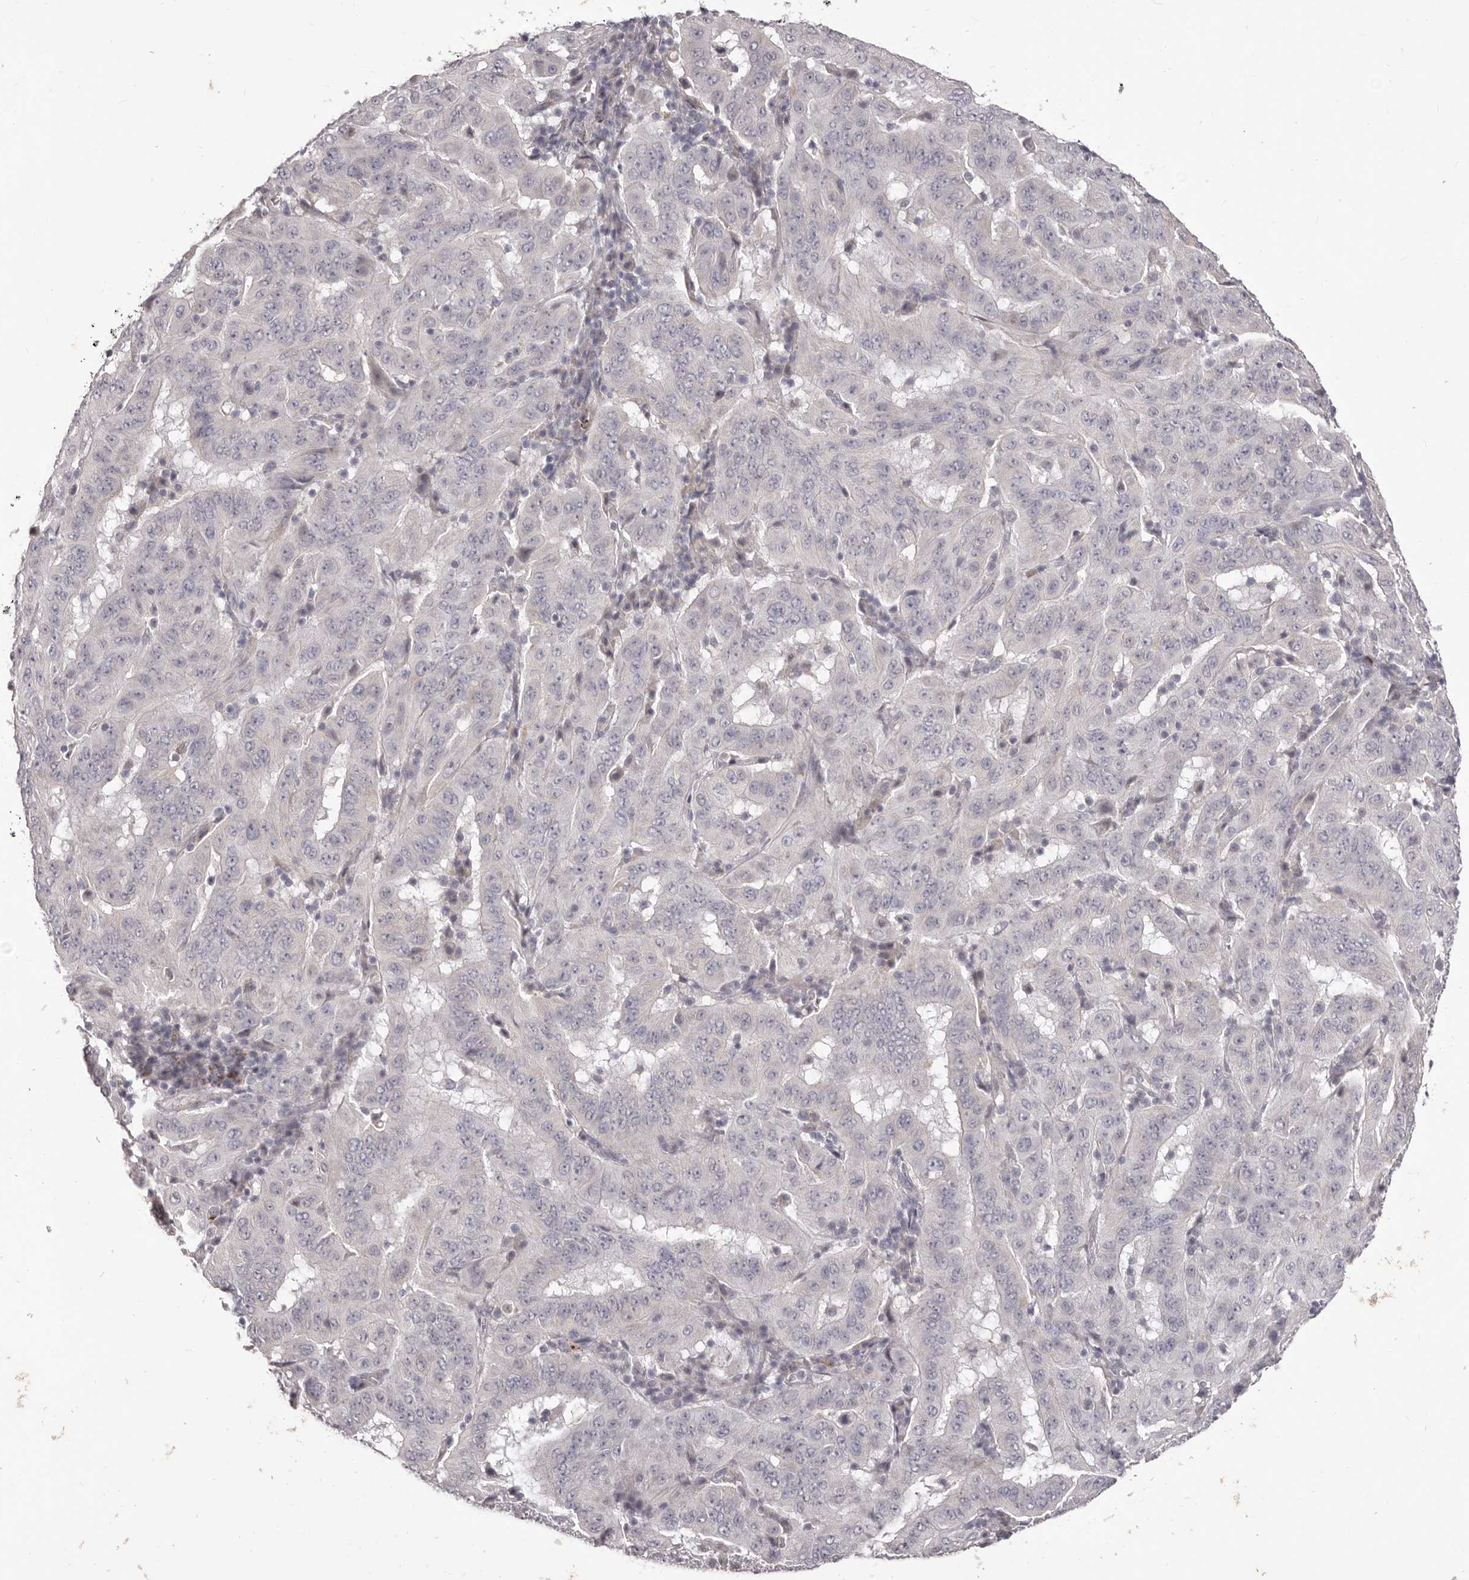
{"staining": {"intensity": "negative", "quantity": "none", "location": "none"}, "tissue": "pancreatic cancer", "cell_type": "Tumor cells", "image_type": "cancer", "snomed": [{"axis": "morphology", "description": "Adenocarcinoma, NOS"}, {"axis": "topography", "description": "Pancreas"}], "caption": "This is a micrograph of IHC staining of pancreatic adenocarcinoma, which shows no staining in tumor cells.", "gene": "PRMT2", "patient": {"sex": "male", "age": 63}}